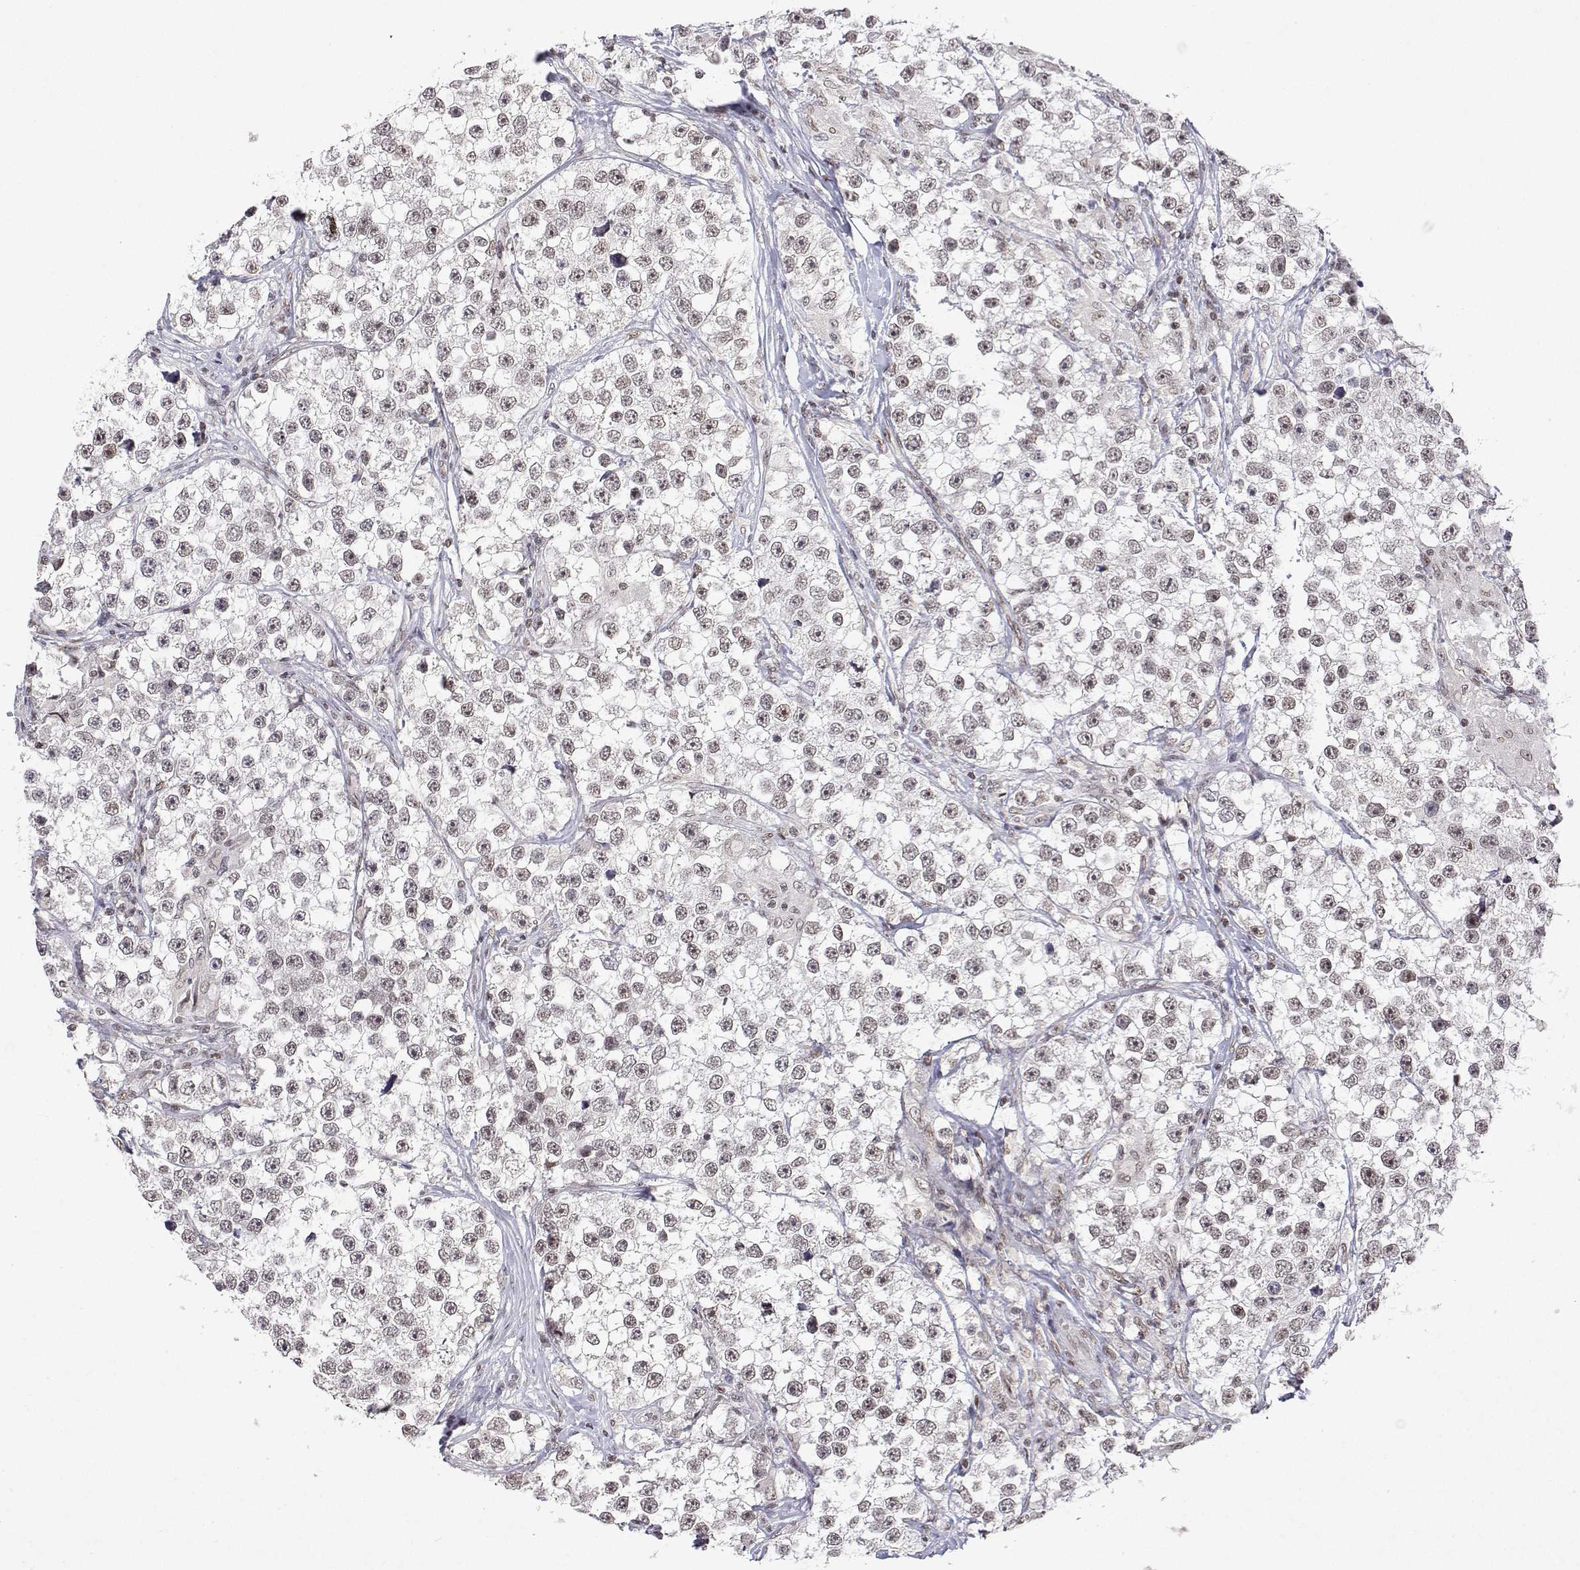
{"staining": {"intensity": "weak", "quantity": ">75%", "location": "nuclear"}, "tissue": "testis cancer", "cell_type": "Tumor cells", "image_type": "cancer", "snomed": [{"axis": "morphology", "description": "Seminoma, NOS"}, {"axis": "topography", "description": "Testis"}], "caption": "The immunohistochemical stain highlights weak nuclear positivity in tumor cells of testis cancer (seminoma) tissue.", "gene": "XPC", "patient": {"sex": "male", "age": 46}}